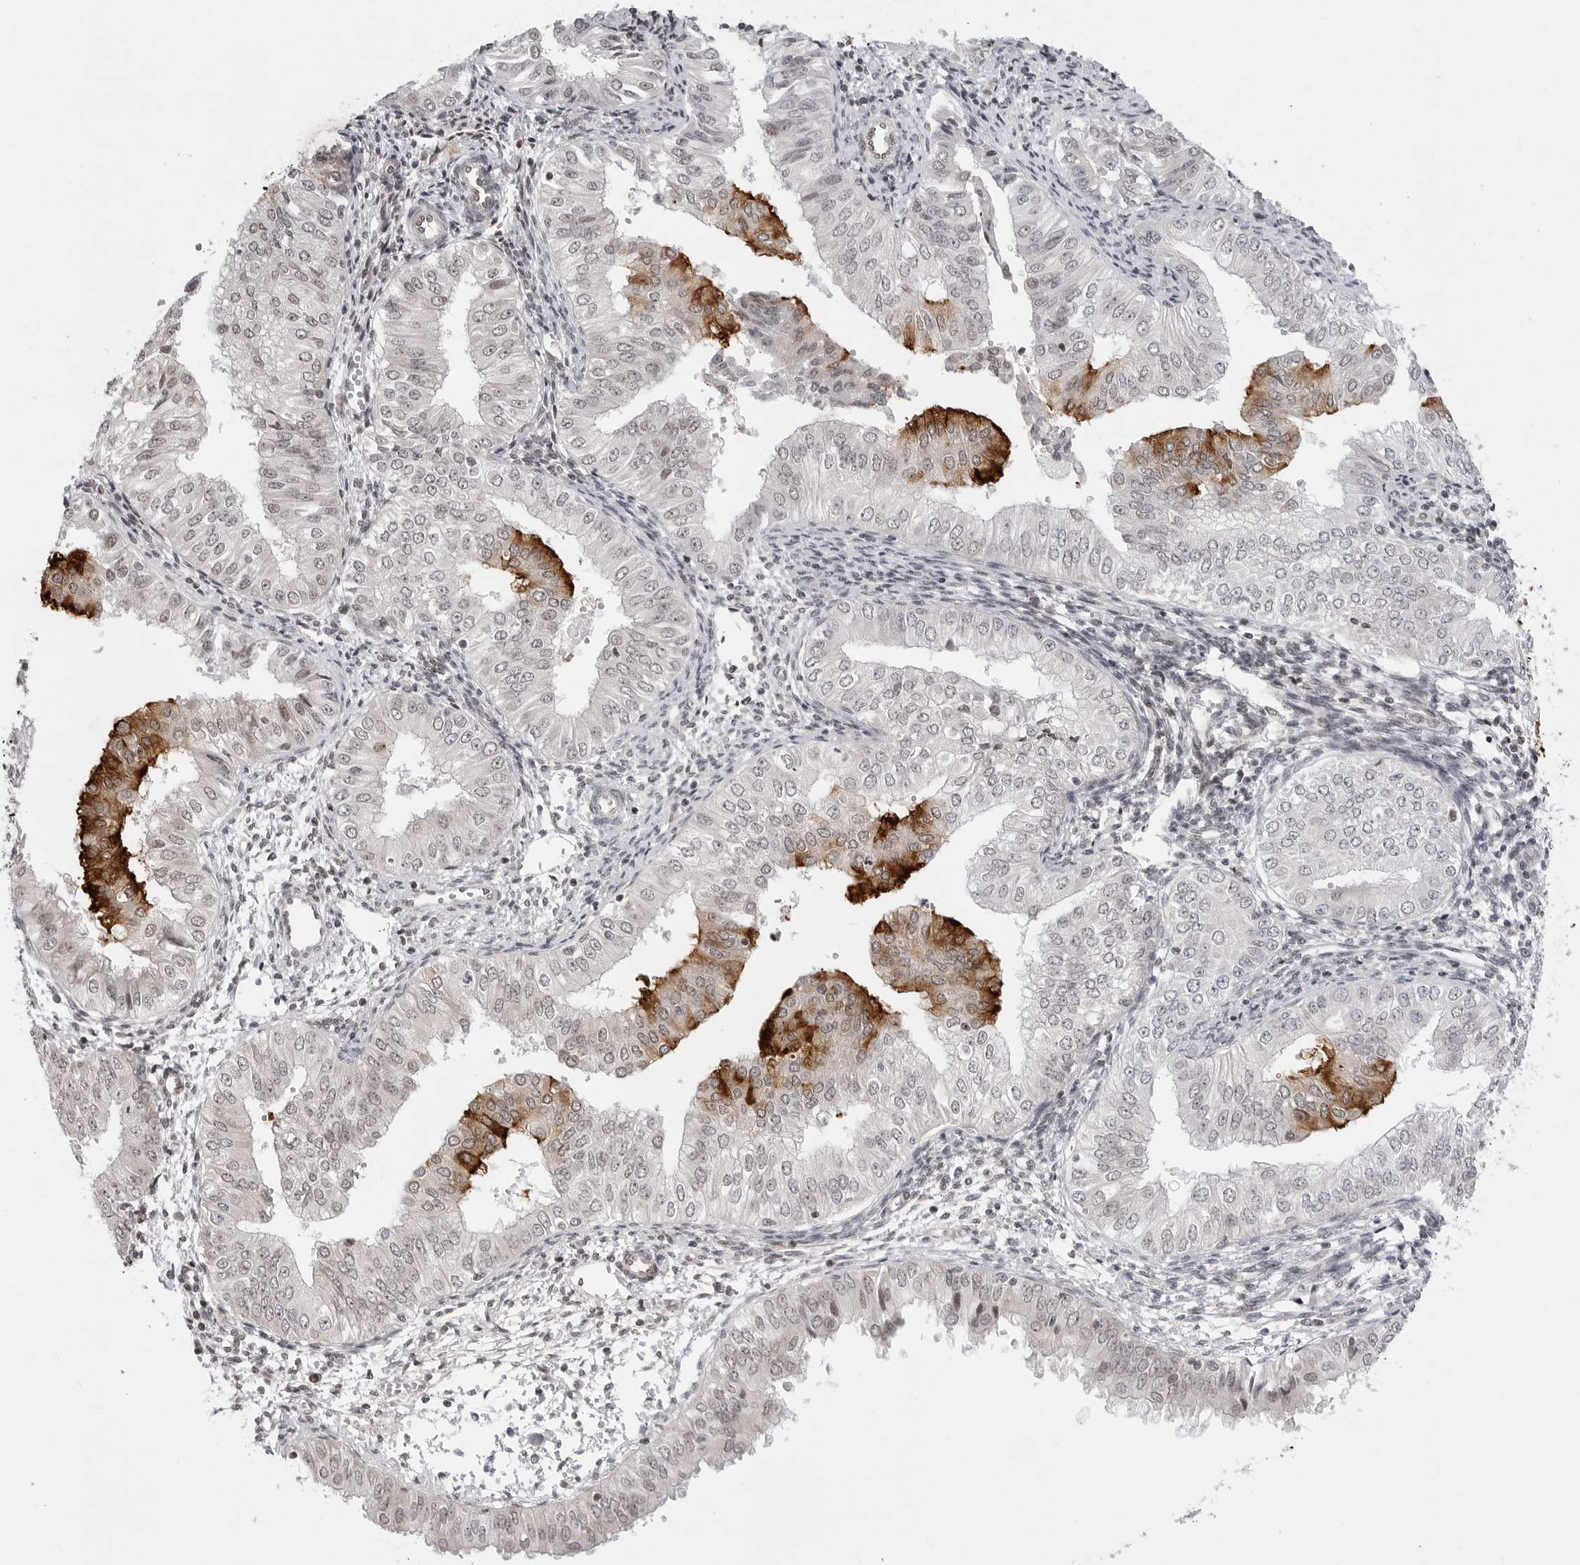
{"staining": {"intensity": "strong", "quantity": "<25%", "location": "cytoplasmic/membranous"}, "tissue": "endometrial cancer", "cell_type": "Tumor cells", "image_type": "cancer", "snomed": [{"axis": "morphology", "description": "Normal tissue, NOS"}, {"axis": "morphology", "description": "Adenocarcinoma, NOS"}, {"axis": "topography", "description": "Endometrium"}], "caption": "Protein expression analysis of endometrial adenocarcinoma exhibits strong cytoplasmic/membranous staining in approximately <25% of tumor cells.", "gene": "C8orf33", "patient": {"sex": "female", "age": 53}}